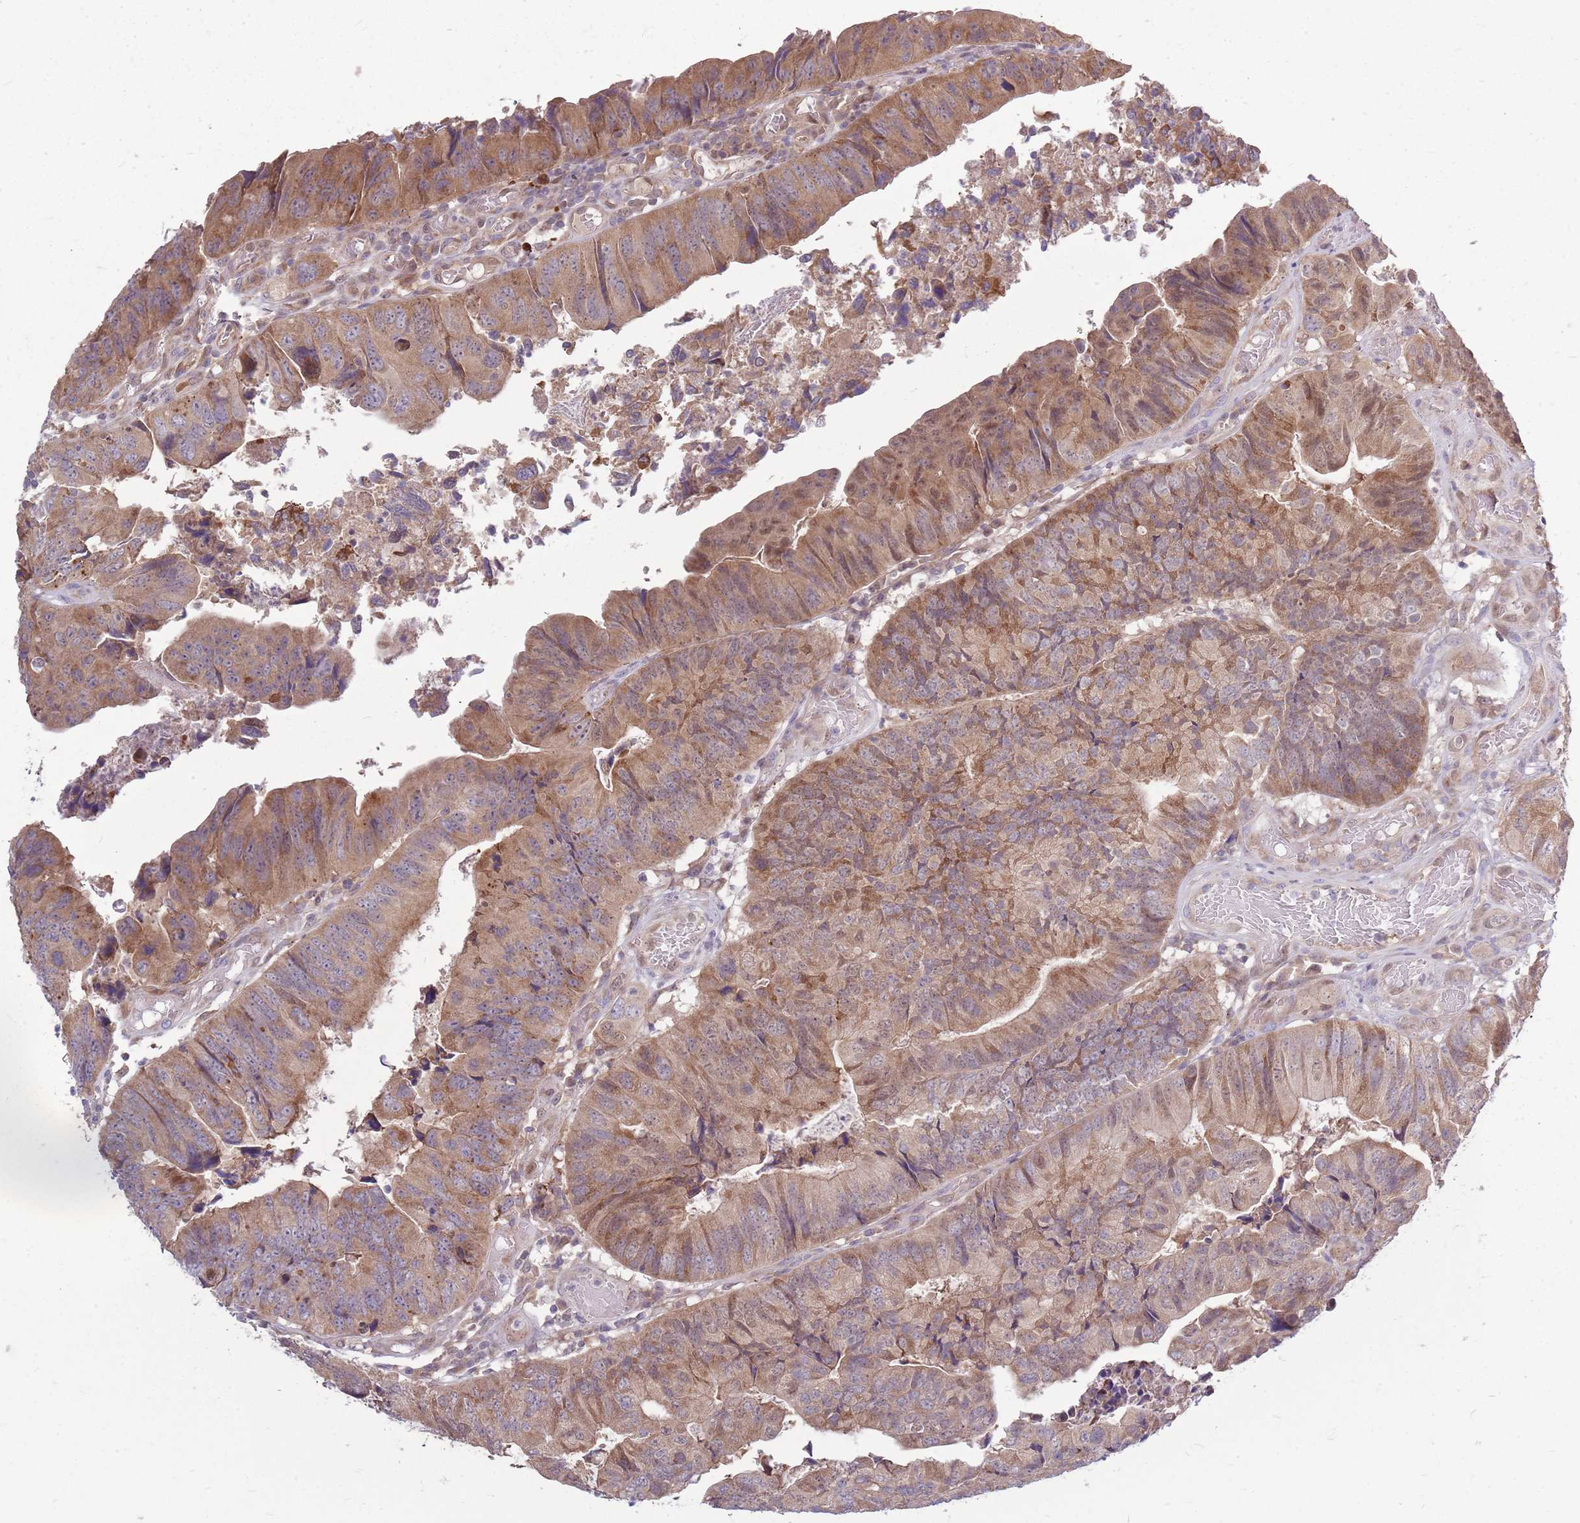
{"staining": {"intensity": "moderate", "quantity": ">75%", "location": "cytoplasmic/membranous"}, "tissue": "colorectal cancer", "cell_type": "Tumor cells", "image_type": "cancer", "snomed": [{"axis": "morphology", "description": "Adenocarcinoma, NOS"}, {"axis": "topography", "description": "Colon"}], "caption": "The immunohistochemical stain highlights moderate cytoplasmic/membranous expression in tumor cells of colorectal cancer tissue. Using DAB (brown) and hematoxylin (blue) stains, captured at high magnification using brightfield microscopy.", "gene": "PPP1R27", "patient": {"sex": "female", "age": 67}}